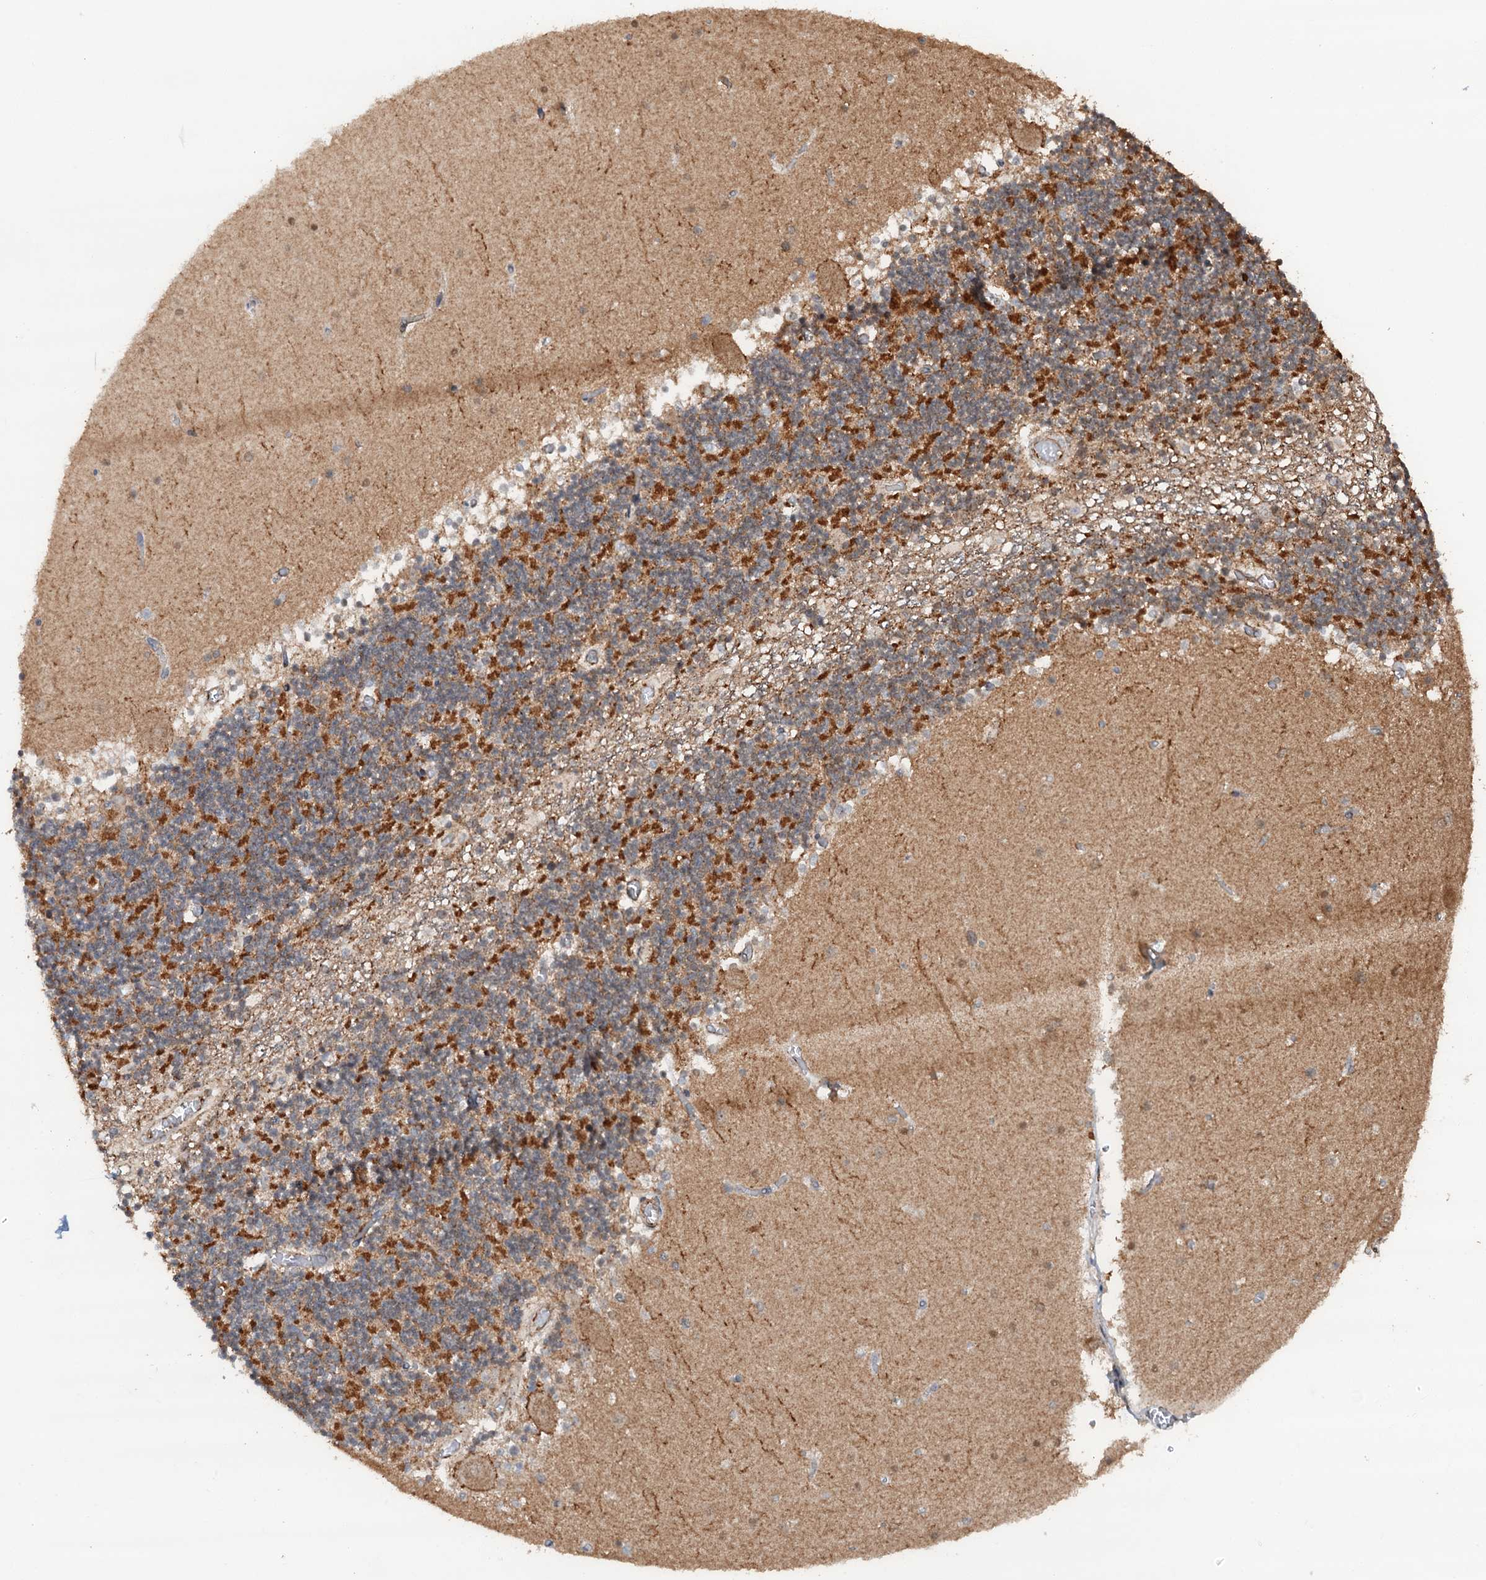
{"staining": {"intensity": "moderate", "quantity": "25%-75%", "location": "cytoplasmic/membranous"}, "tissue": "cerebellum", "cell_type": "Cells in granular layer", "image_type": "normal", "snomed": [{"axis": "morphology", "description": "Normal tissue, NOS"}, {"axis": "topography", "description": "Cerebellum"}], "caption": "Cells in granular layer show medium levels of moderate cytoplasmic/membranous staining in about 25%-75% of cells in normal human cerebellum. (IHC, brightfield microscopy, high magnification).", "gene": "TMA16", "patient": {"sex": "female", "age": 28}}